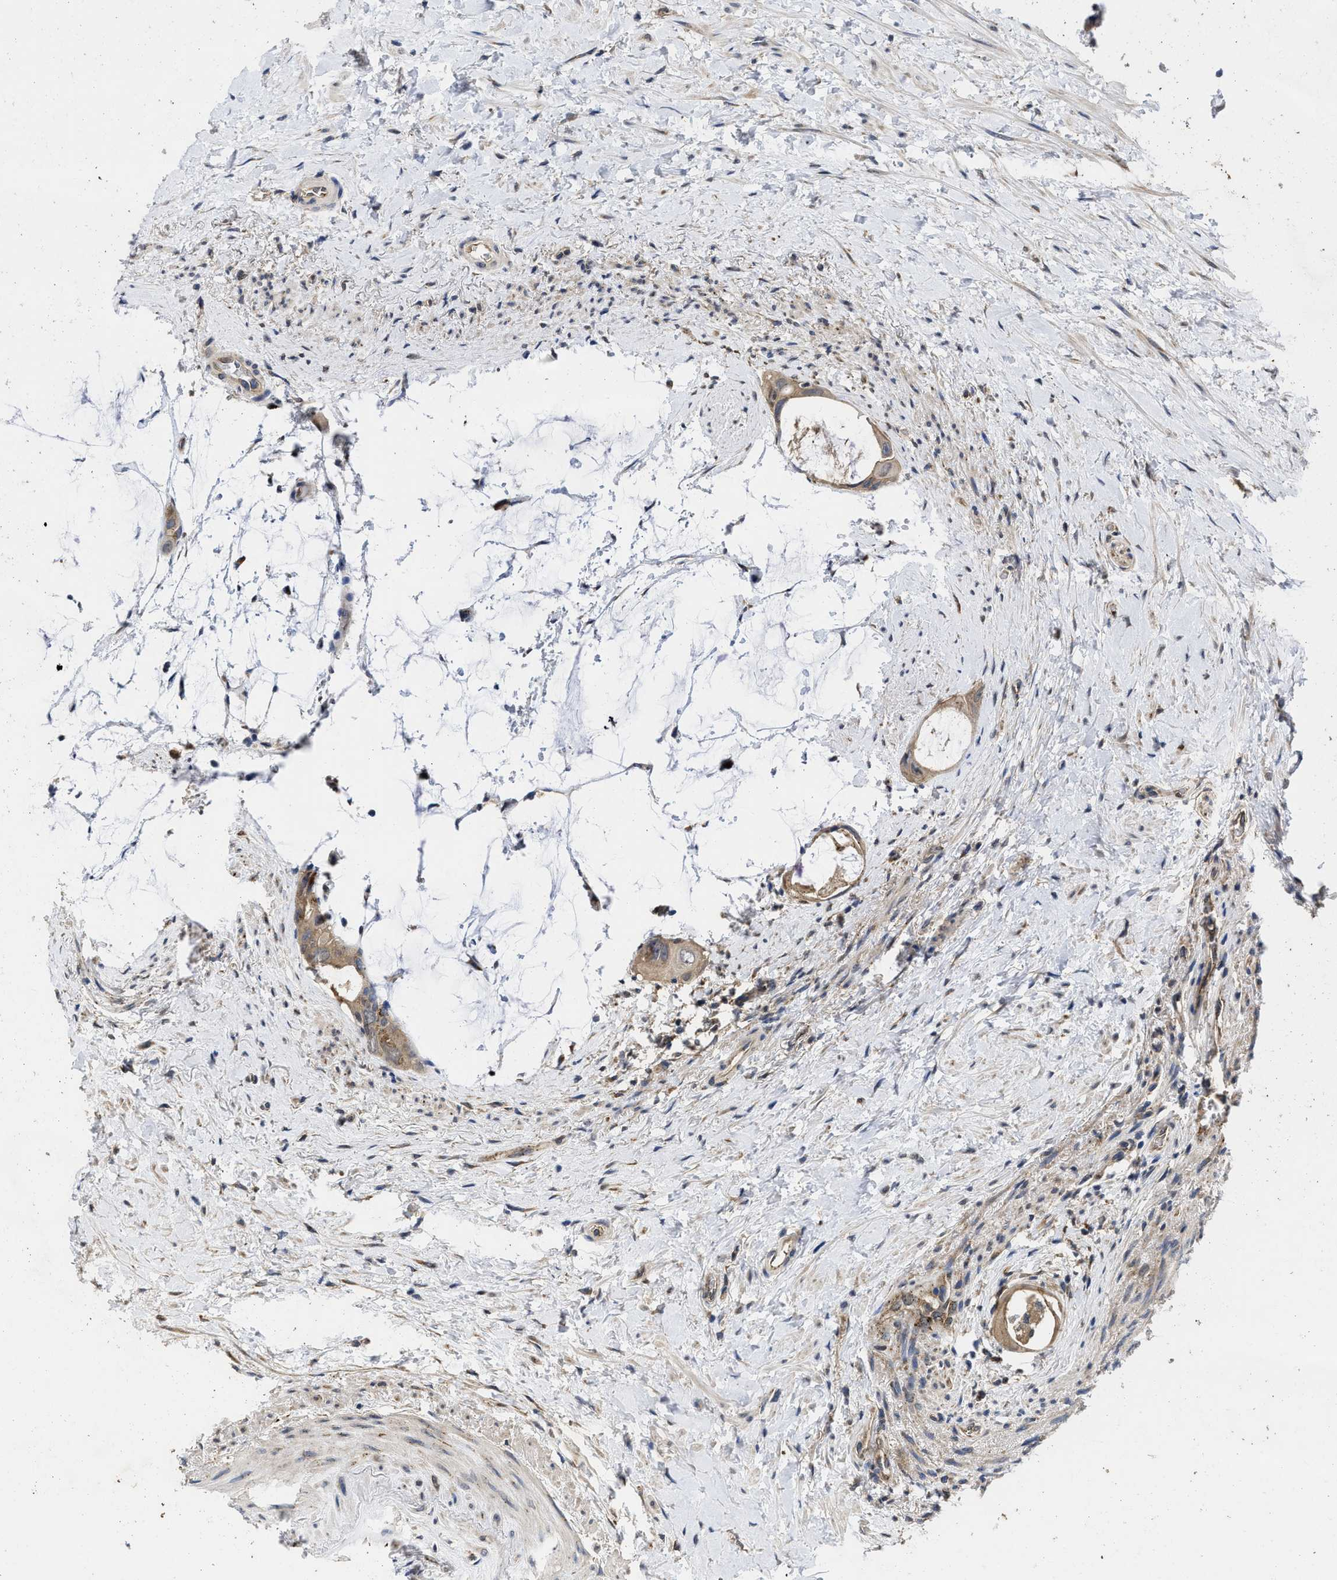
{"staining": {"intensity": "moderate", "quantity": ">75%", "location": "cytoplasmic/membranous"}, "tissue": "colorectal cancer", "cell_type": "Tumor cells", "image_type": "cancer", "snomed": [{"axis": "morphology", "description": "Adenocarcinoma, NOS"}, {"axis": "topography", "description": "Rectum"}], "caption": "Colorectal cancer stained with a protein marker shows moderate staining in tumor cells.", "gene": "PKD2", "patient": {"sex": "male", "age": 51}}